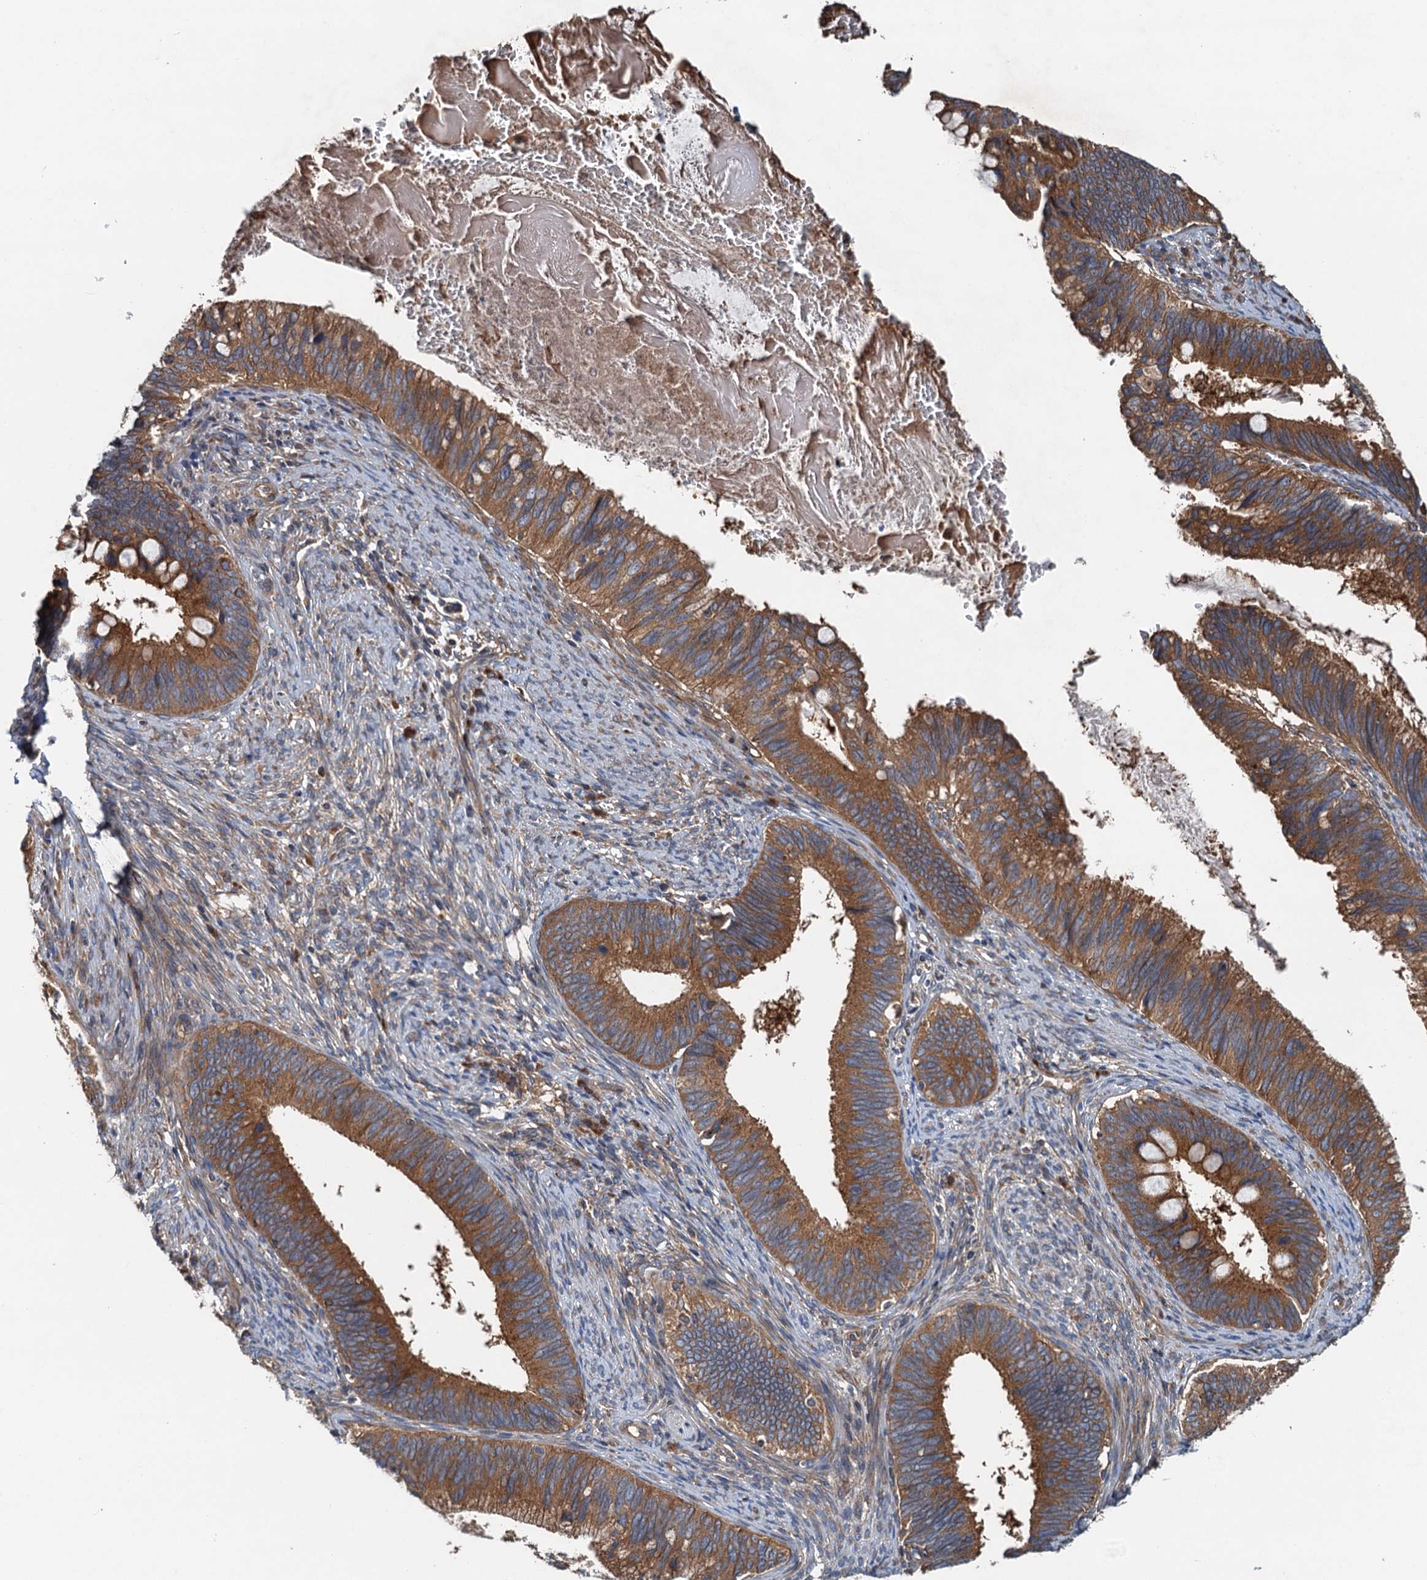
{"staining": {"intensity": "moderate", "quantity": ">75%", "location": "cytoplasmic/membranous"}, "tissue": "cervical cancer", "cell_type": "Tumor cells", "image_type": "cancer", "snomed": [{"axis": "morphology", "description": "Adenocarcinoma, NOS"}, {"axis": "topography", "description": "Cervix"}], "caption": "The histopathology image demonstrates immunohistochemical staining of cervical adenocarcinoma. There is moderate cytoplasmic/membranous positivity is appreciated in approximately >75% of tumor cells.", "gene": "COG3", "patient": {"sex": "female", "age": 42}}